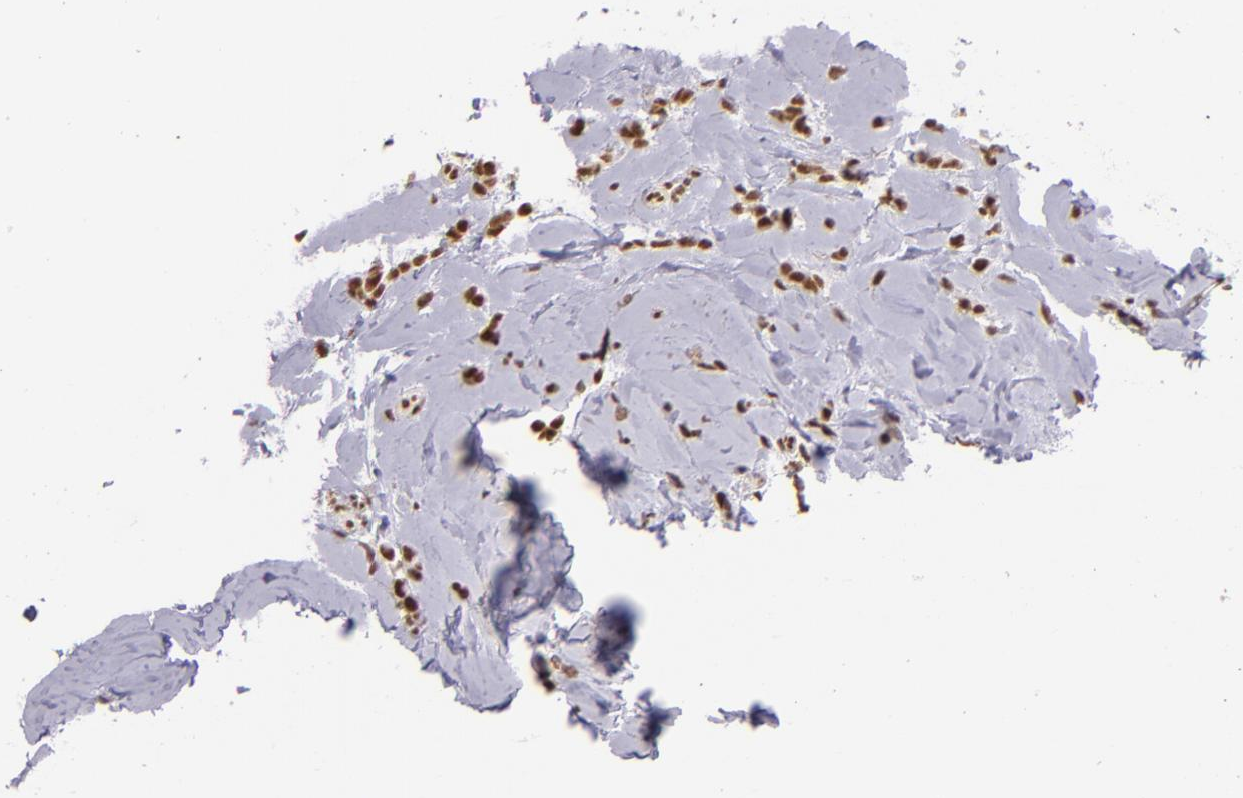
{"staining": {"intensity": "moderate", "quantity": ">75%", "location": "nuclear"}, "tissue": "breast cancer", "cell_type": "Tumor cells", "image_type": "cancer", "snomed": [{"axis": "morphology", "description": "Lobular carcinoma"}, {"axis": "topography", "description": "Breast"}], "caption": "This is a histology image of immunohistochemistry (IHC) staining of breast lobular carcinoma, which shows moderate positivity in the nuclear of tumor cells.", "gene": "ZNF148", "patient": {"sex": "female", "age": 64}}